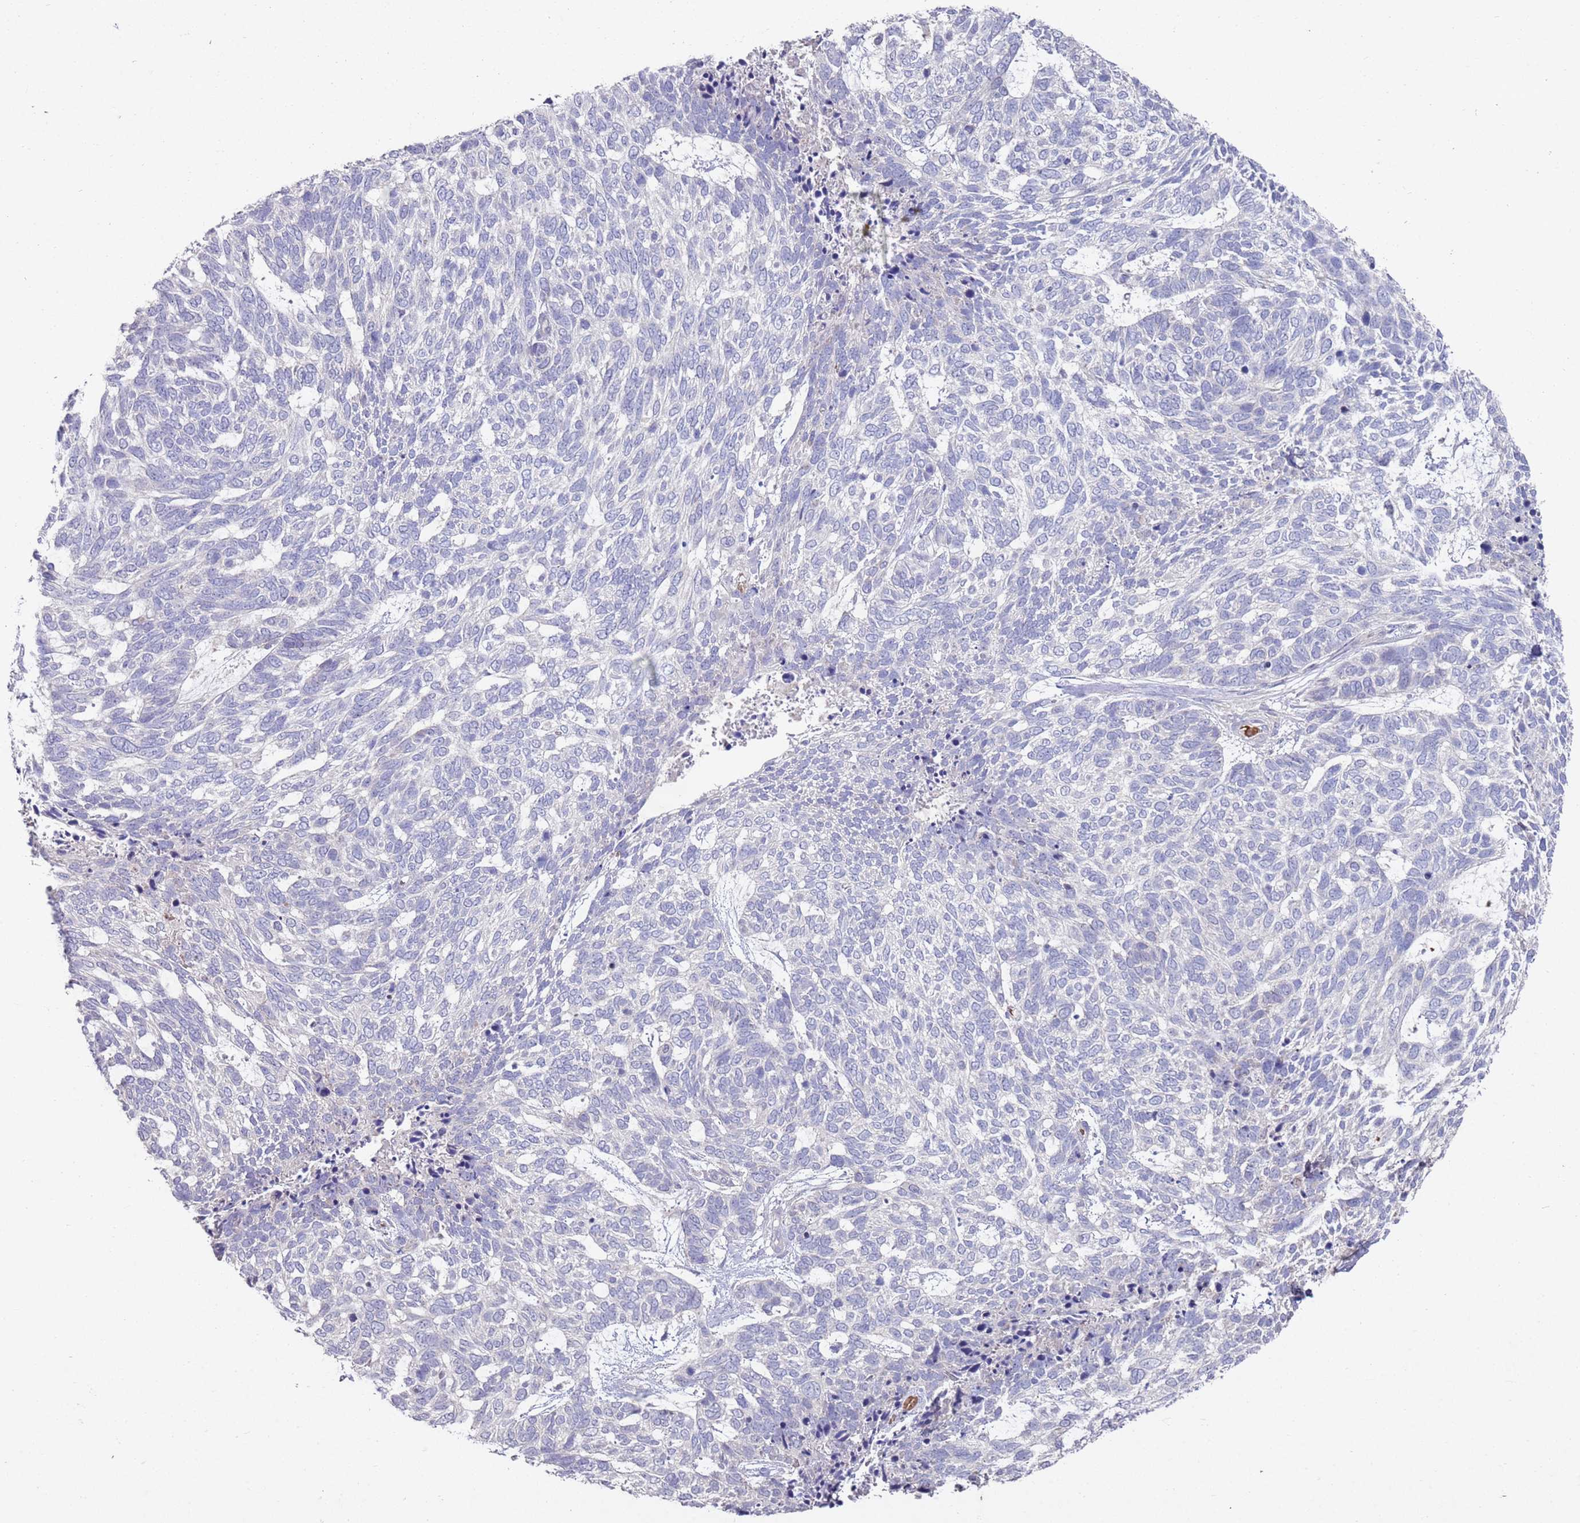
{"staining": {"intensity": "negative", "quantity": "none", "location": "none"}, "tissue": "skin cancer", "cell_type": "Tumor cells", "image_type": "cancer", "snomed": [{"axis": "morphology", "description": "Basal cell carcinoma"}, {"axis": "topography", "description": "Skin"}], "caption": "The histopathology image reveals no staining of tumor cells in skin cancer (basal cell carcinoma).", "gene": "LACC1", "patient": {"sex": "female", "age": 65}}